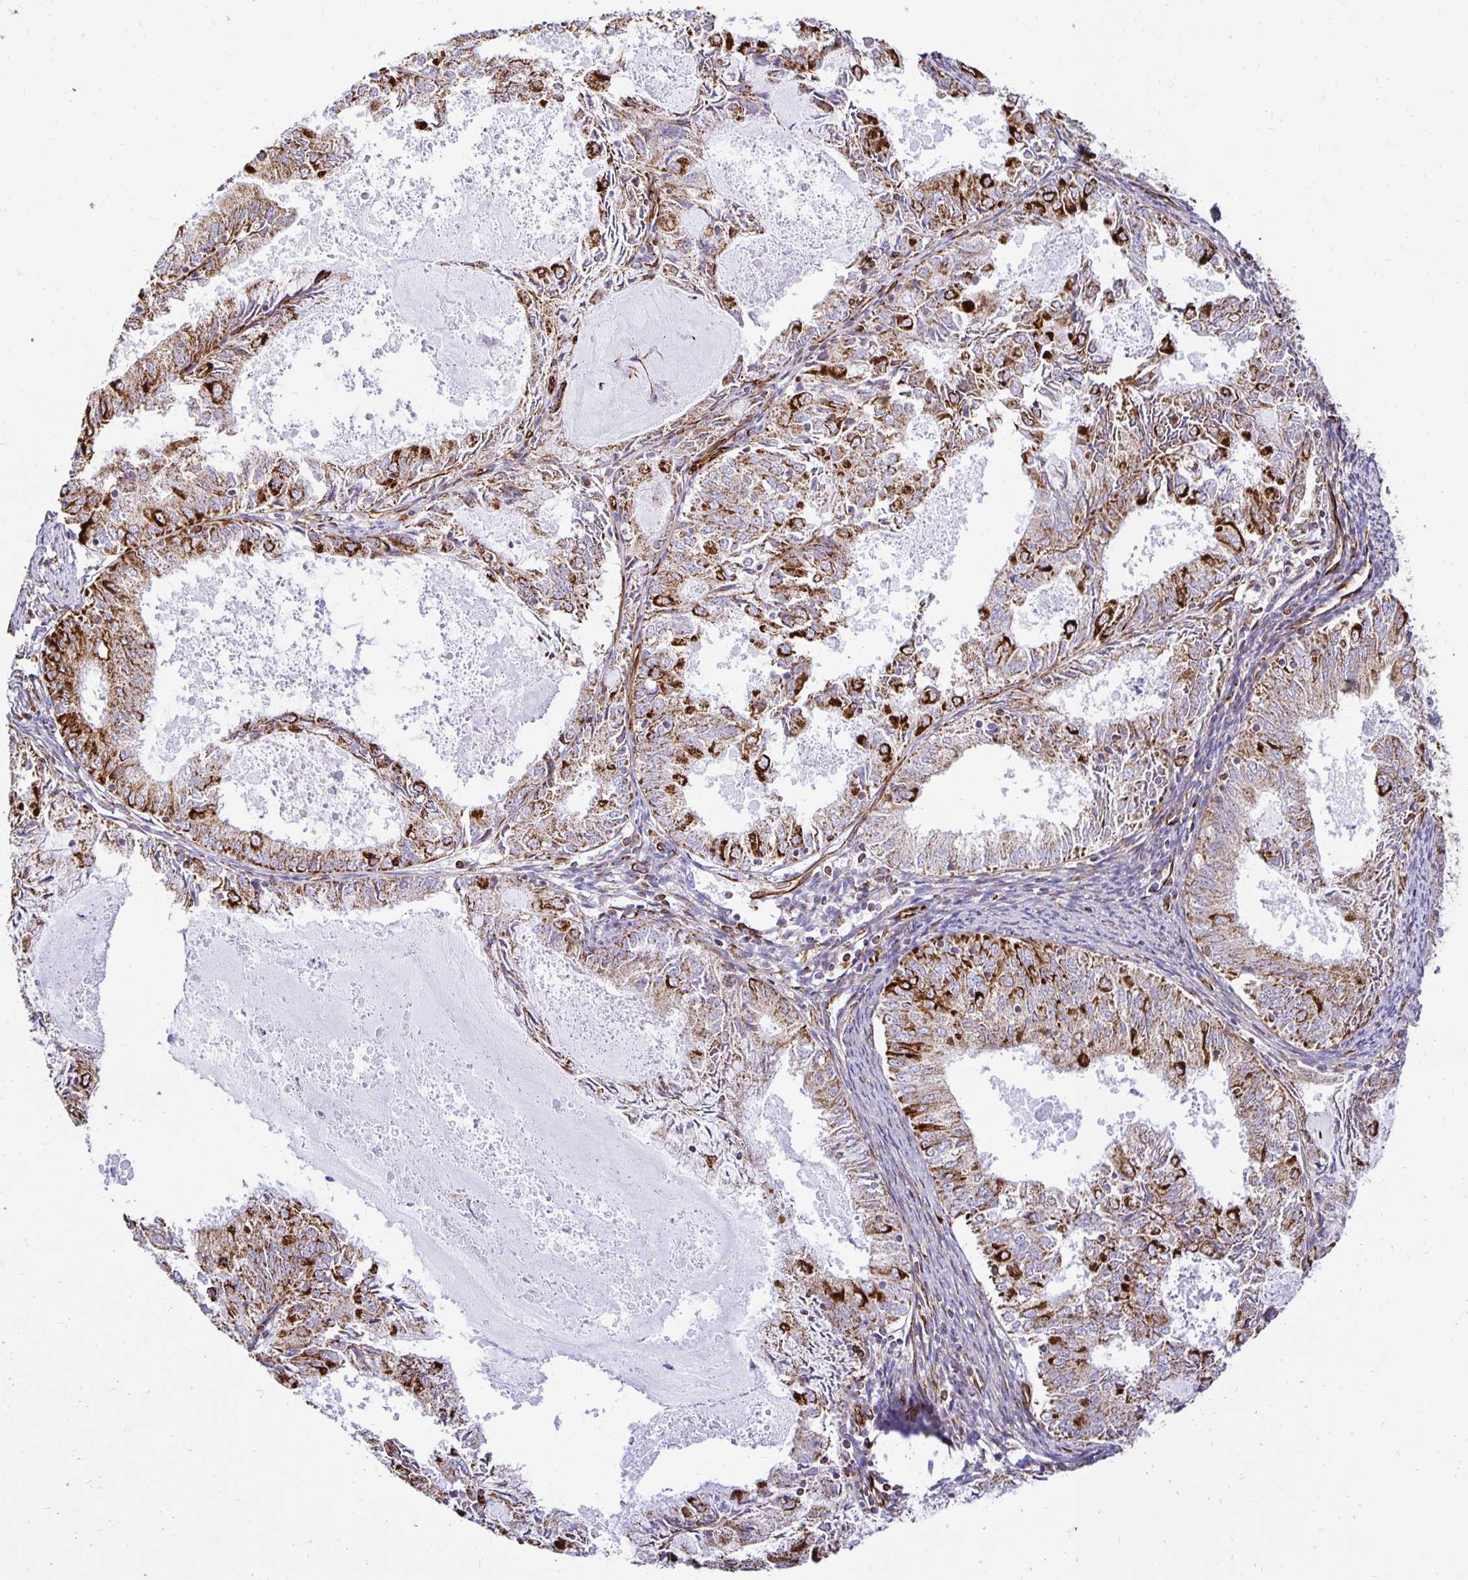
{"staining": {"intensity": "strong", "quantity": "25%-75%", "location": "cytoplasmic/membranous"}, "tissue": "endometrial cancer", "cell_type": "Tumor cells", "image_type": "cancer", "snomed": [{"axis": "morphology", "description": "Adenocarcinoma, NOS"}, {"axis": "topography", "description": "Endometrium"}], "caption": "Protein expression analysis of human endometrial adenocarcinoma reveals strong cytoplasmic/membranous positivity in about 25%-75% of tumor cells.", "gene": "PLAAT2", "patient": {"sex": "female", "age": 57}}